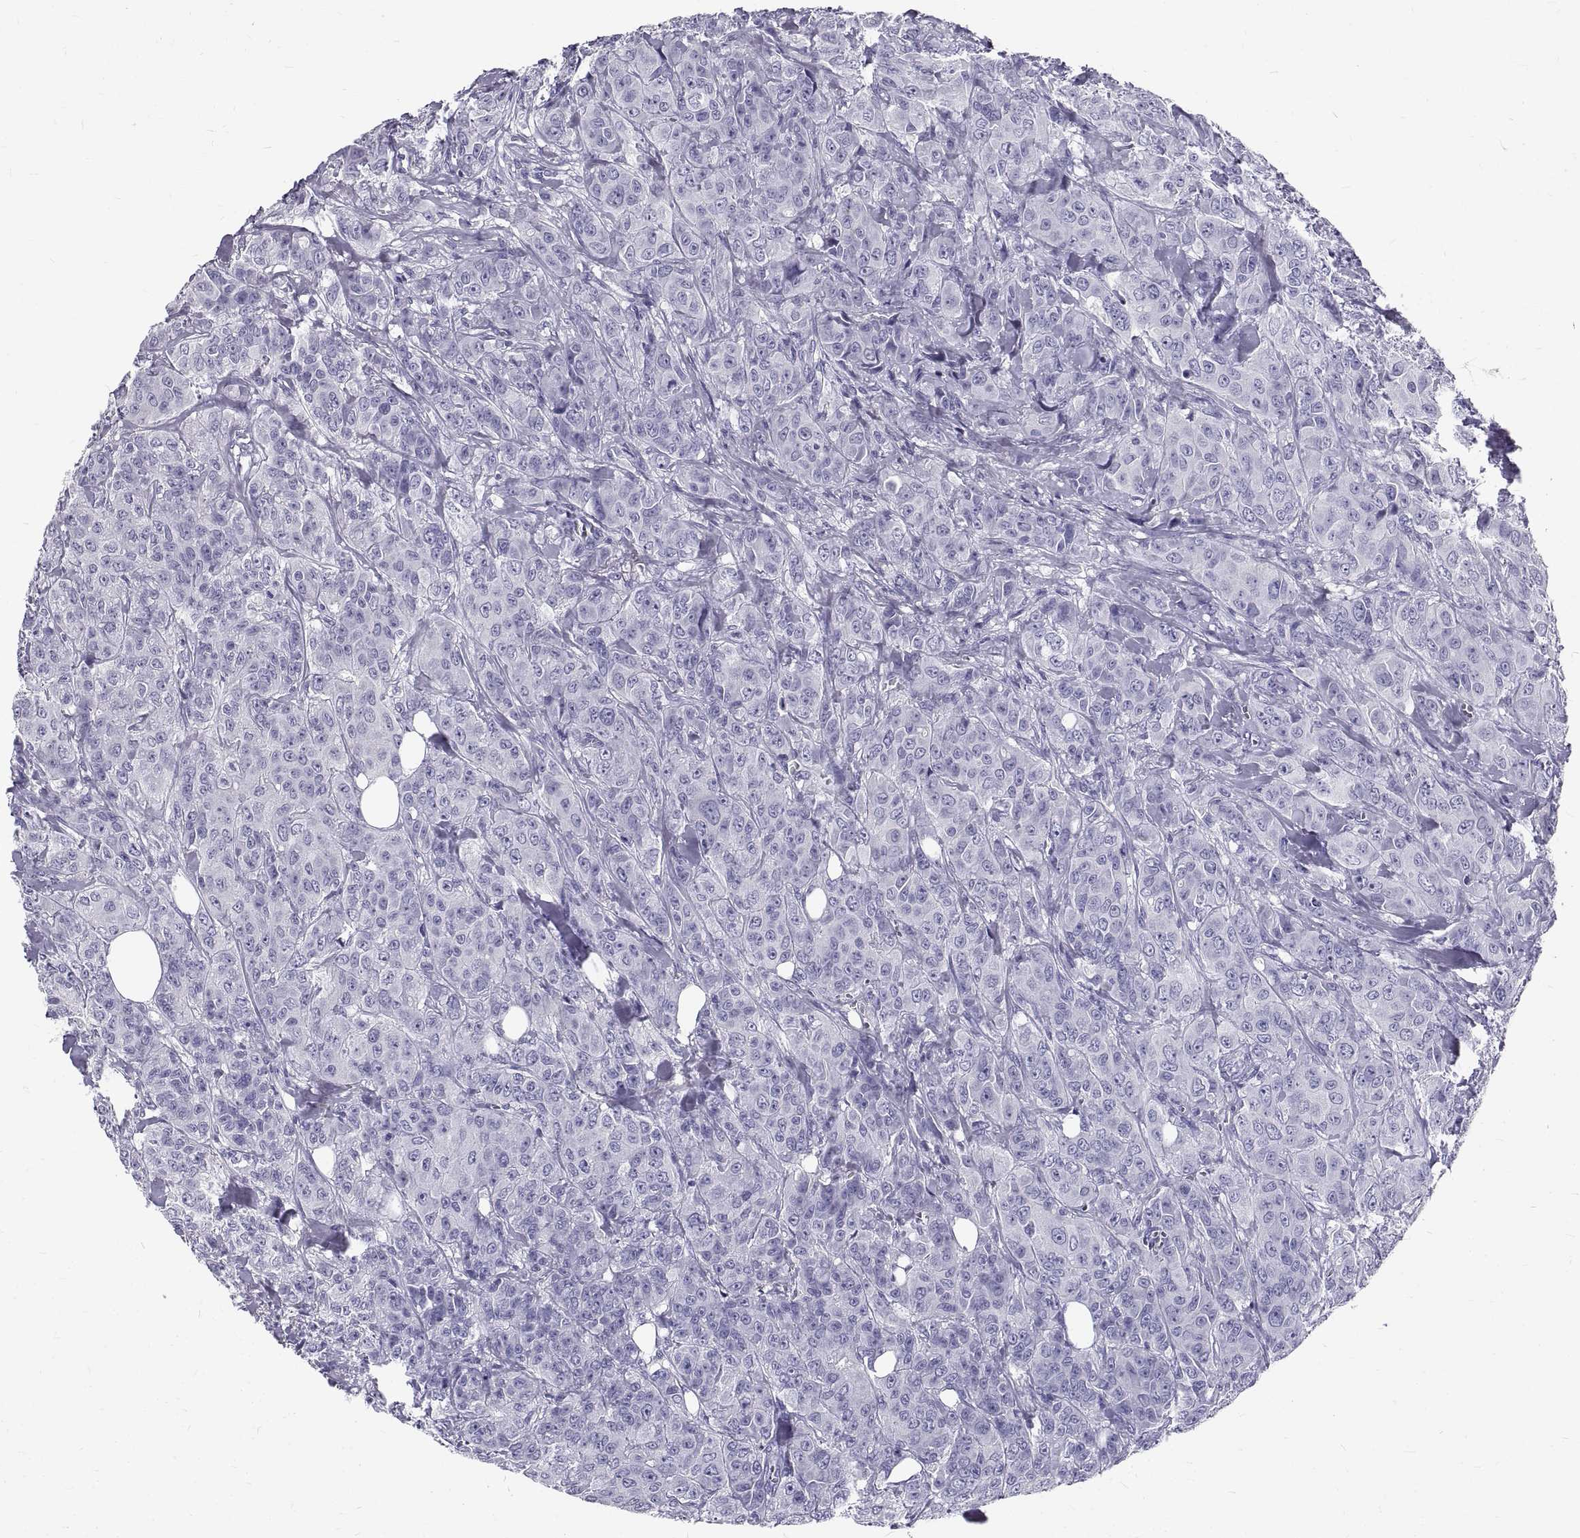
{"staining": {"intensity": "negative", "quantity": "none", "location": "none"}, "tissue": "breast cancer", "cell_type": "Tumor cells", "image_type": "cancer", "snomed": [{"axis": "morphology", "description": "Duct carcinoma"}, {"axis": "topography", "description": "Breast"}], "caption": "Immunohistochemical staining of human invasive ductal carcinoma (breast) exhibits no significant staining in tumor cells.", "gene": "GNG12", "patient": {"sex": "female", "age": 43}}